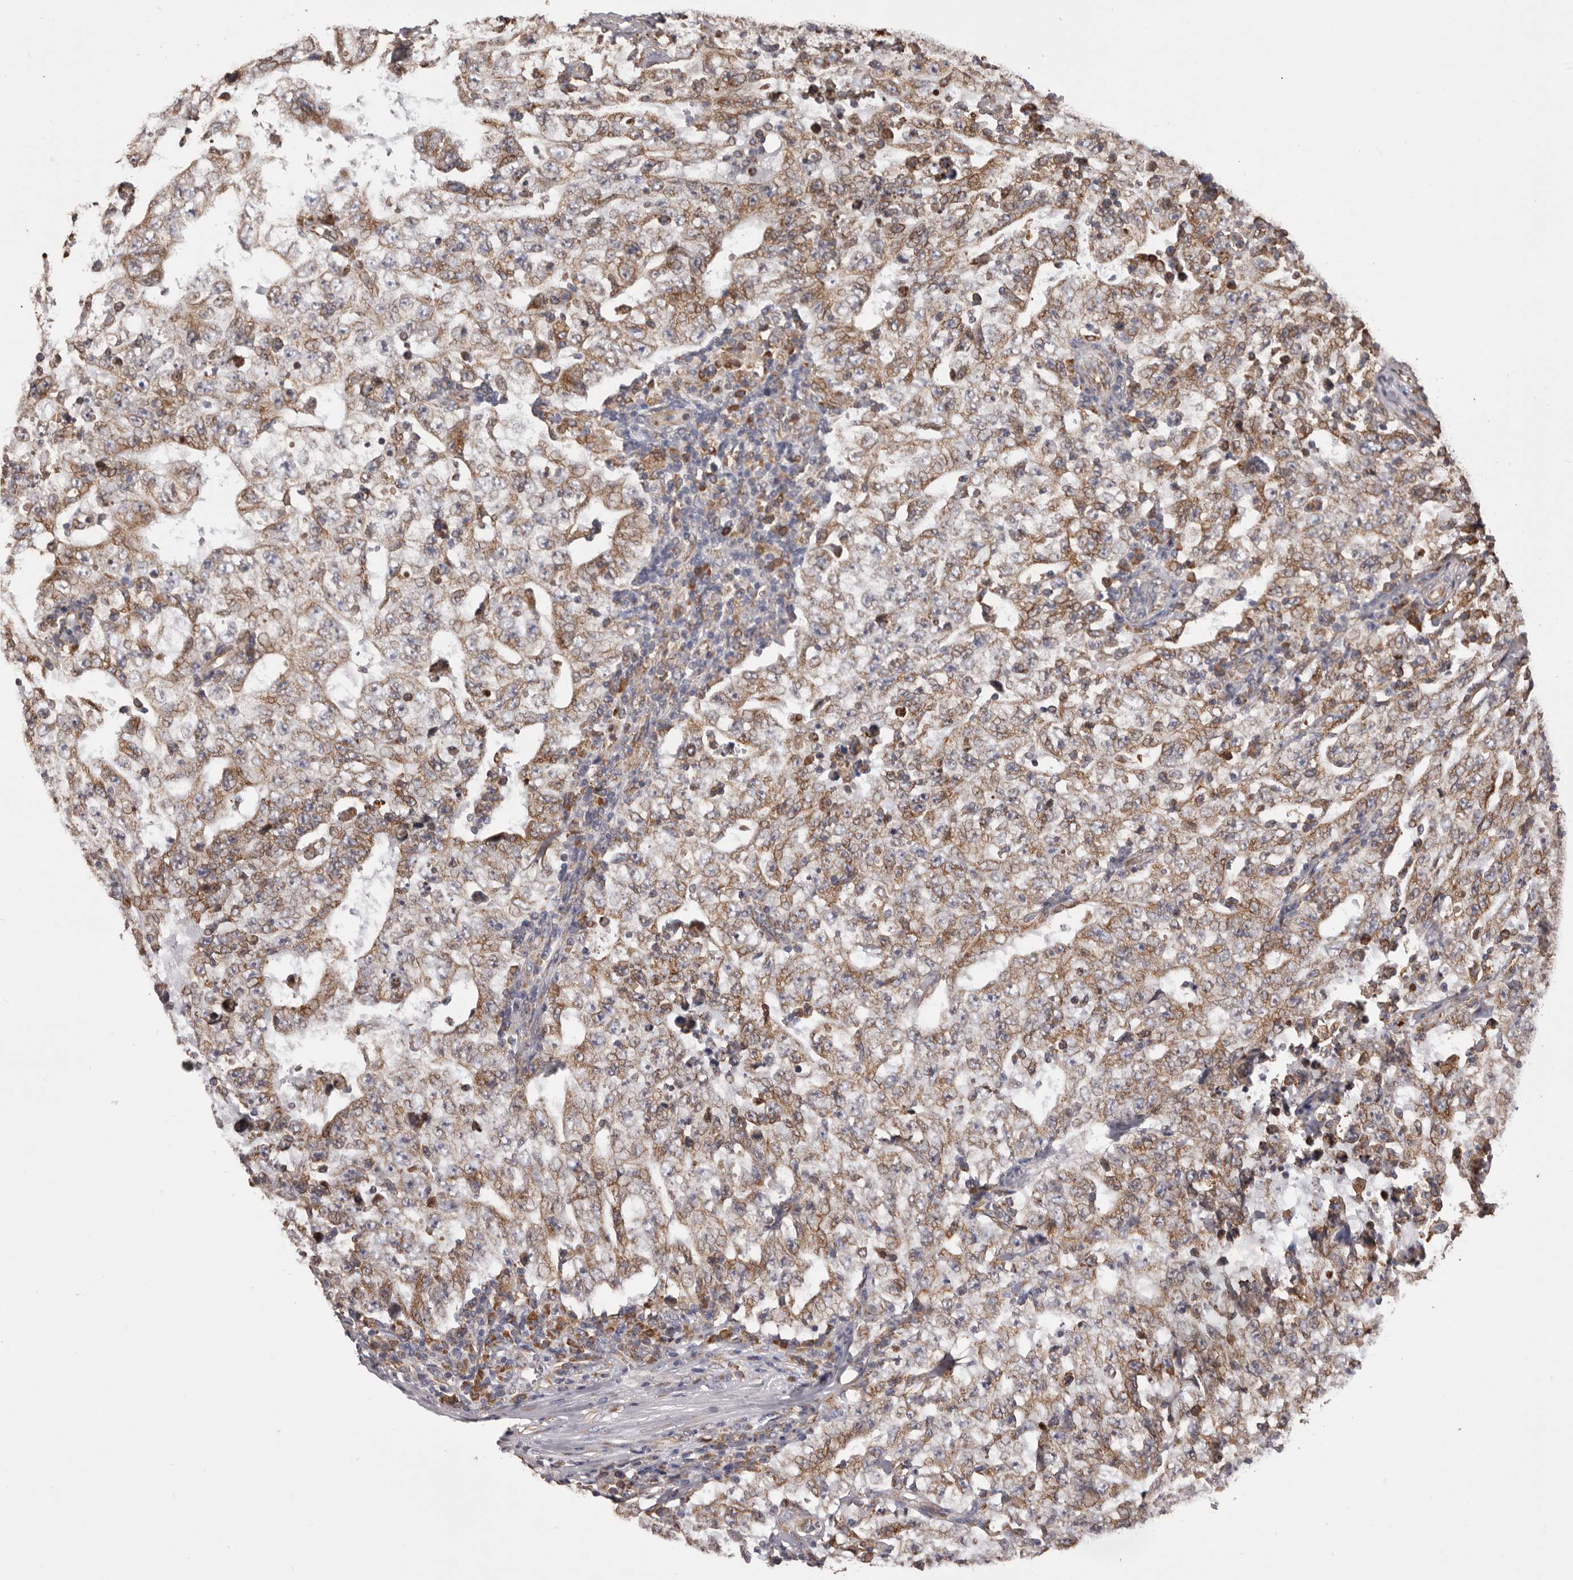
{"staining": {"intensity": "moderate", "quantity": ">75%", "location": "cytoplasmic/membranous"}, "tissue": "testis cancer", "cell_type": "Tumor cells", "image_type": "cancer", "snomed": [{"axis": "morphology", "description": "Carcinoma, Embryonal, NOS"}, {"axis": "topography", "description": "Testis"}], "caption": "Brown immunohistochemical staining in human testis embryonal carcinoma demonstrates moderate cytoplasmic/membranous expression in about >75% of tumor cells.", "gene": "QRSL1", "patient": {"sex": "male", "age": 26}}